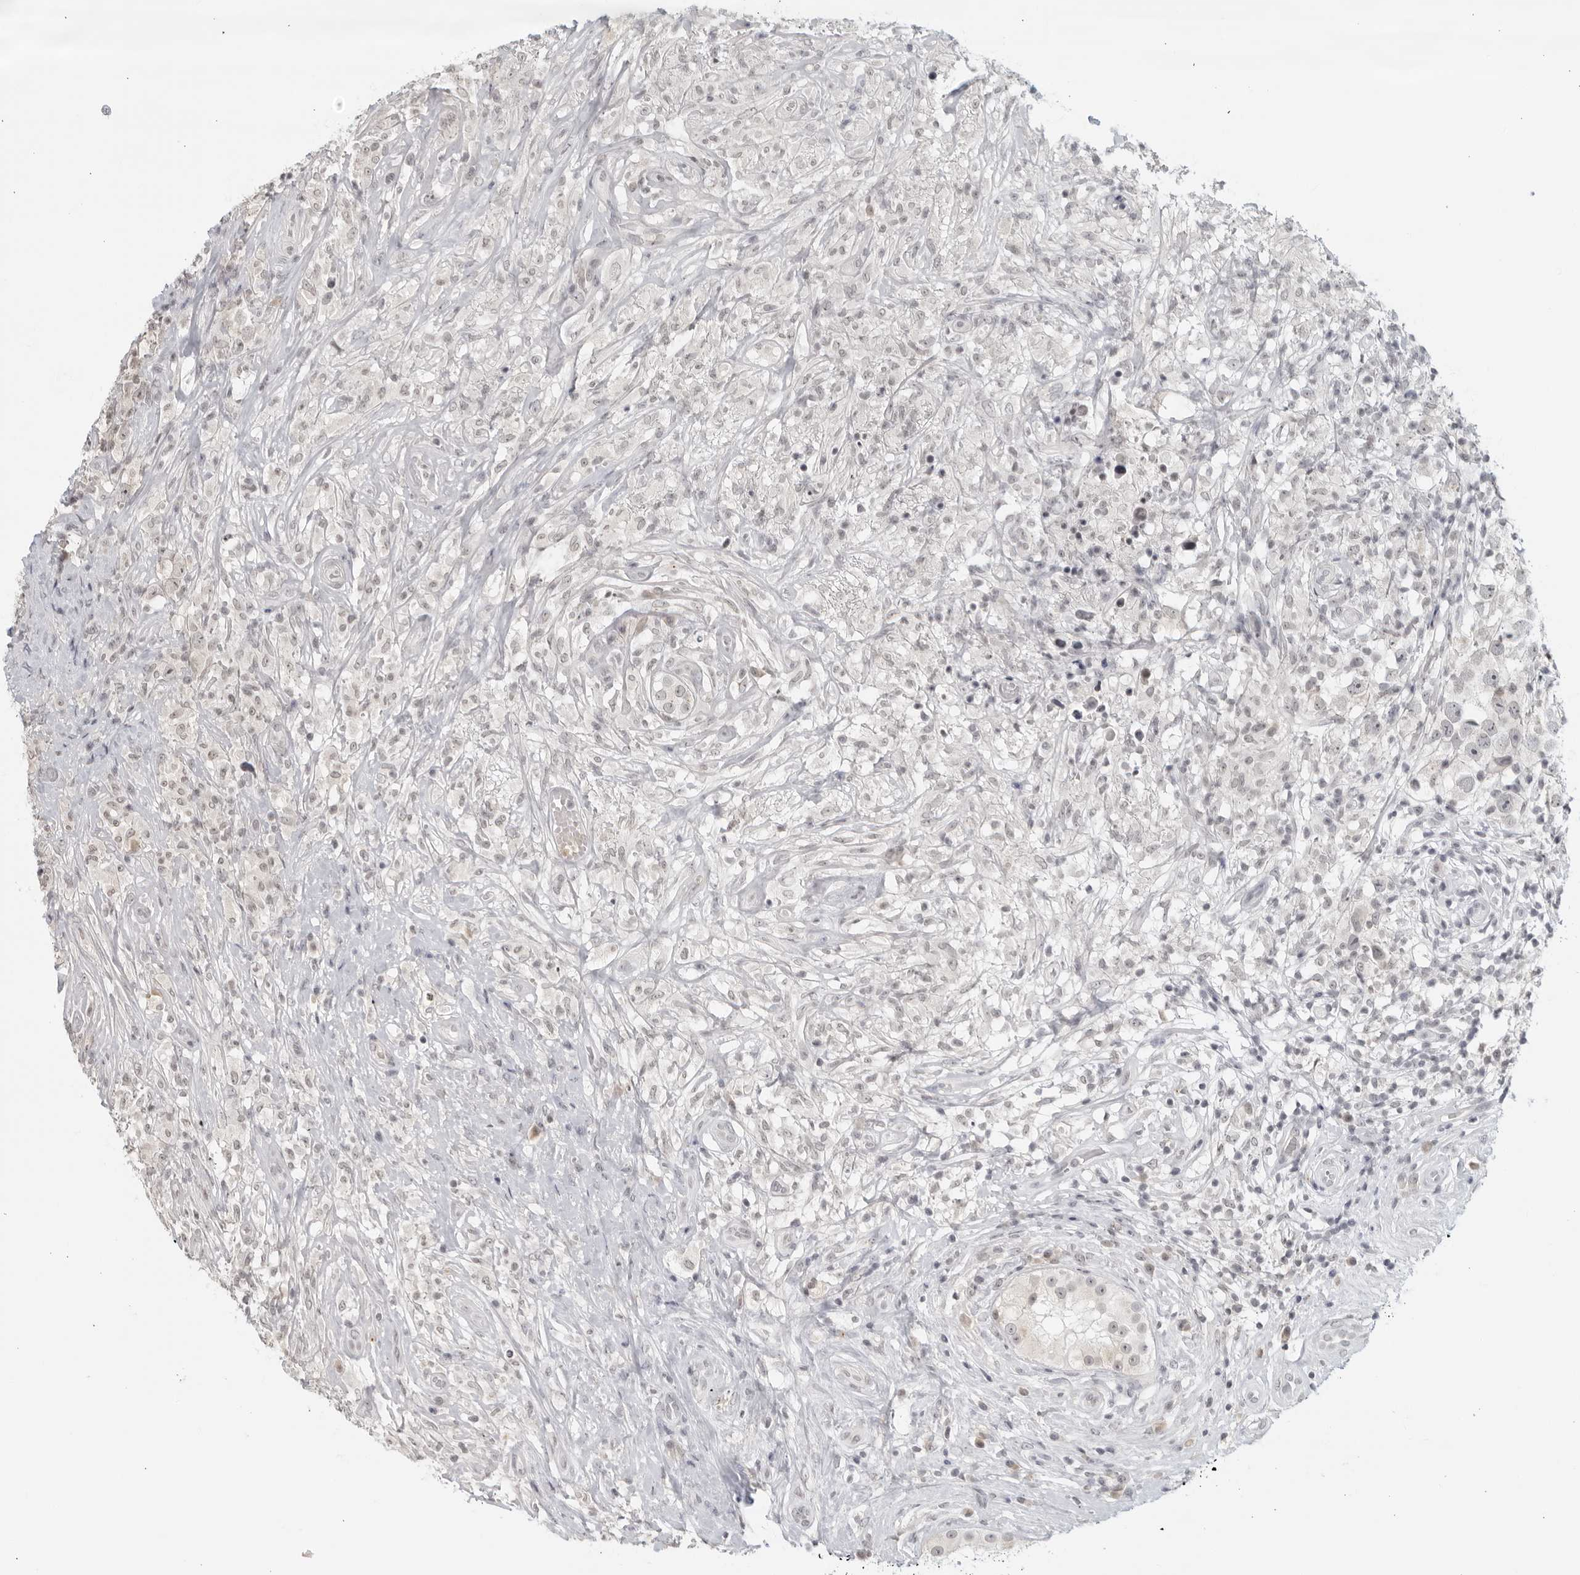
{"staining": {"intensity": "negative", "quantity": "none", "location": "none"}, "tissue": "testis cancer", "cell_type": "Tumor cells", "image_type": "cancer", "snomed": [{"axis": "morphology", "description": "Seminoma, NOS"}, {"axis": "topography", "description": "Testis"}], "caption": "IHC of testis seminoma demonstrates no staining in tumor cells.", "gene": "RAB11FIP3", "patient": {"sex": "male", "age": 49}}